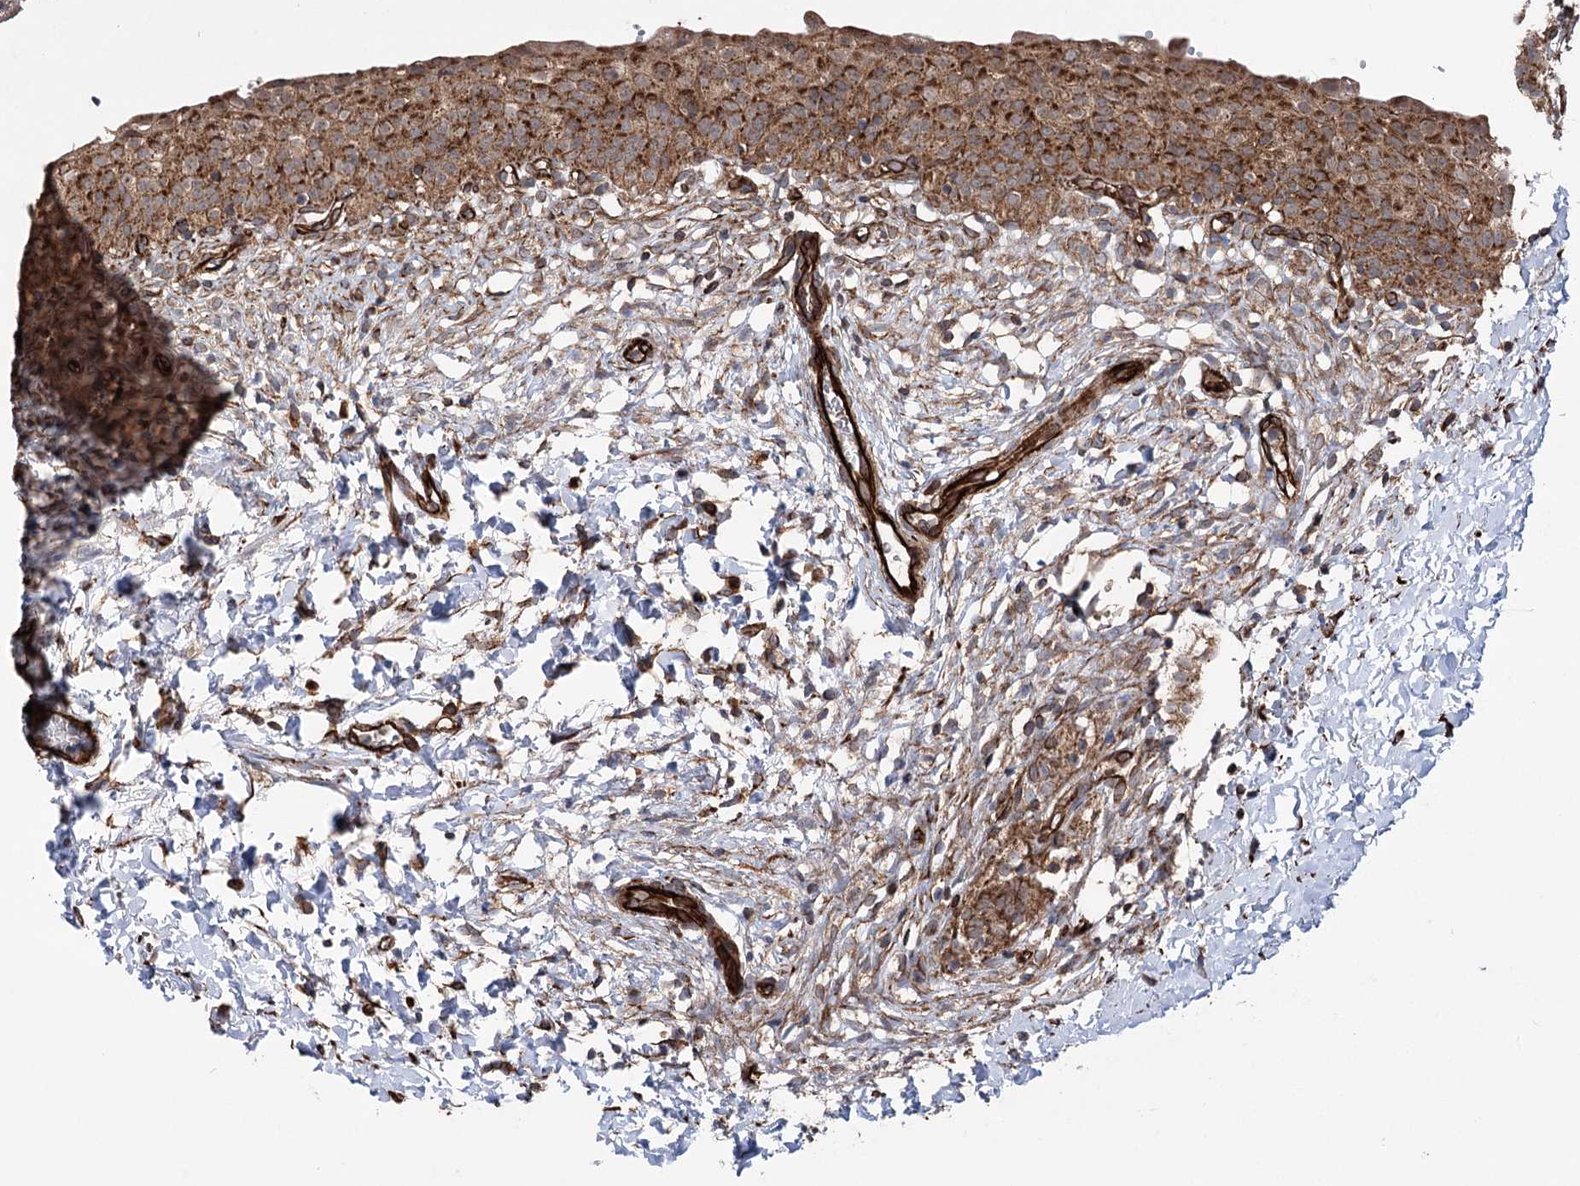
{"staining": {"intensity": "strong", "quantity": ">75%", "location": "cytoplasmic/membranous"}, "tissue": "urinary bladder", "cell_type": "Urothelial cells", "image_type": "normal", "snomed": [{"axis": "morphology", "description": "Normal tissue, NOS"}, {"axis": "topography", "description": "Urinary bladder"}], "caption": "A high amount of strong cytoplasmic/membranous positivity is seen in about >75% of urothelial cells in normal urinary bladder.", "gene": "MIB1", "patient": {"sex": "male", "age": 55}}